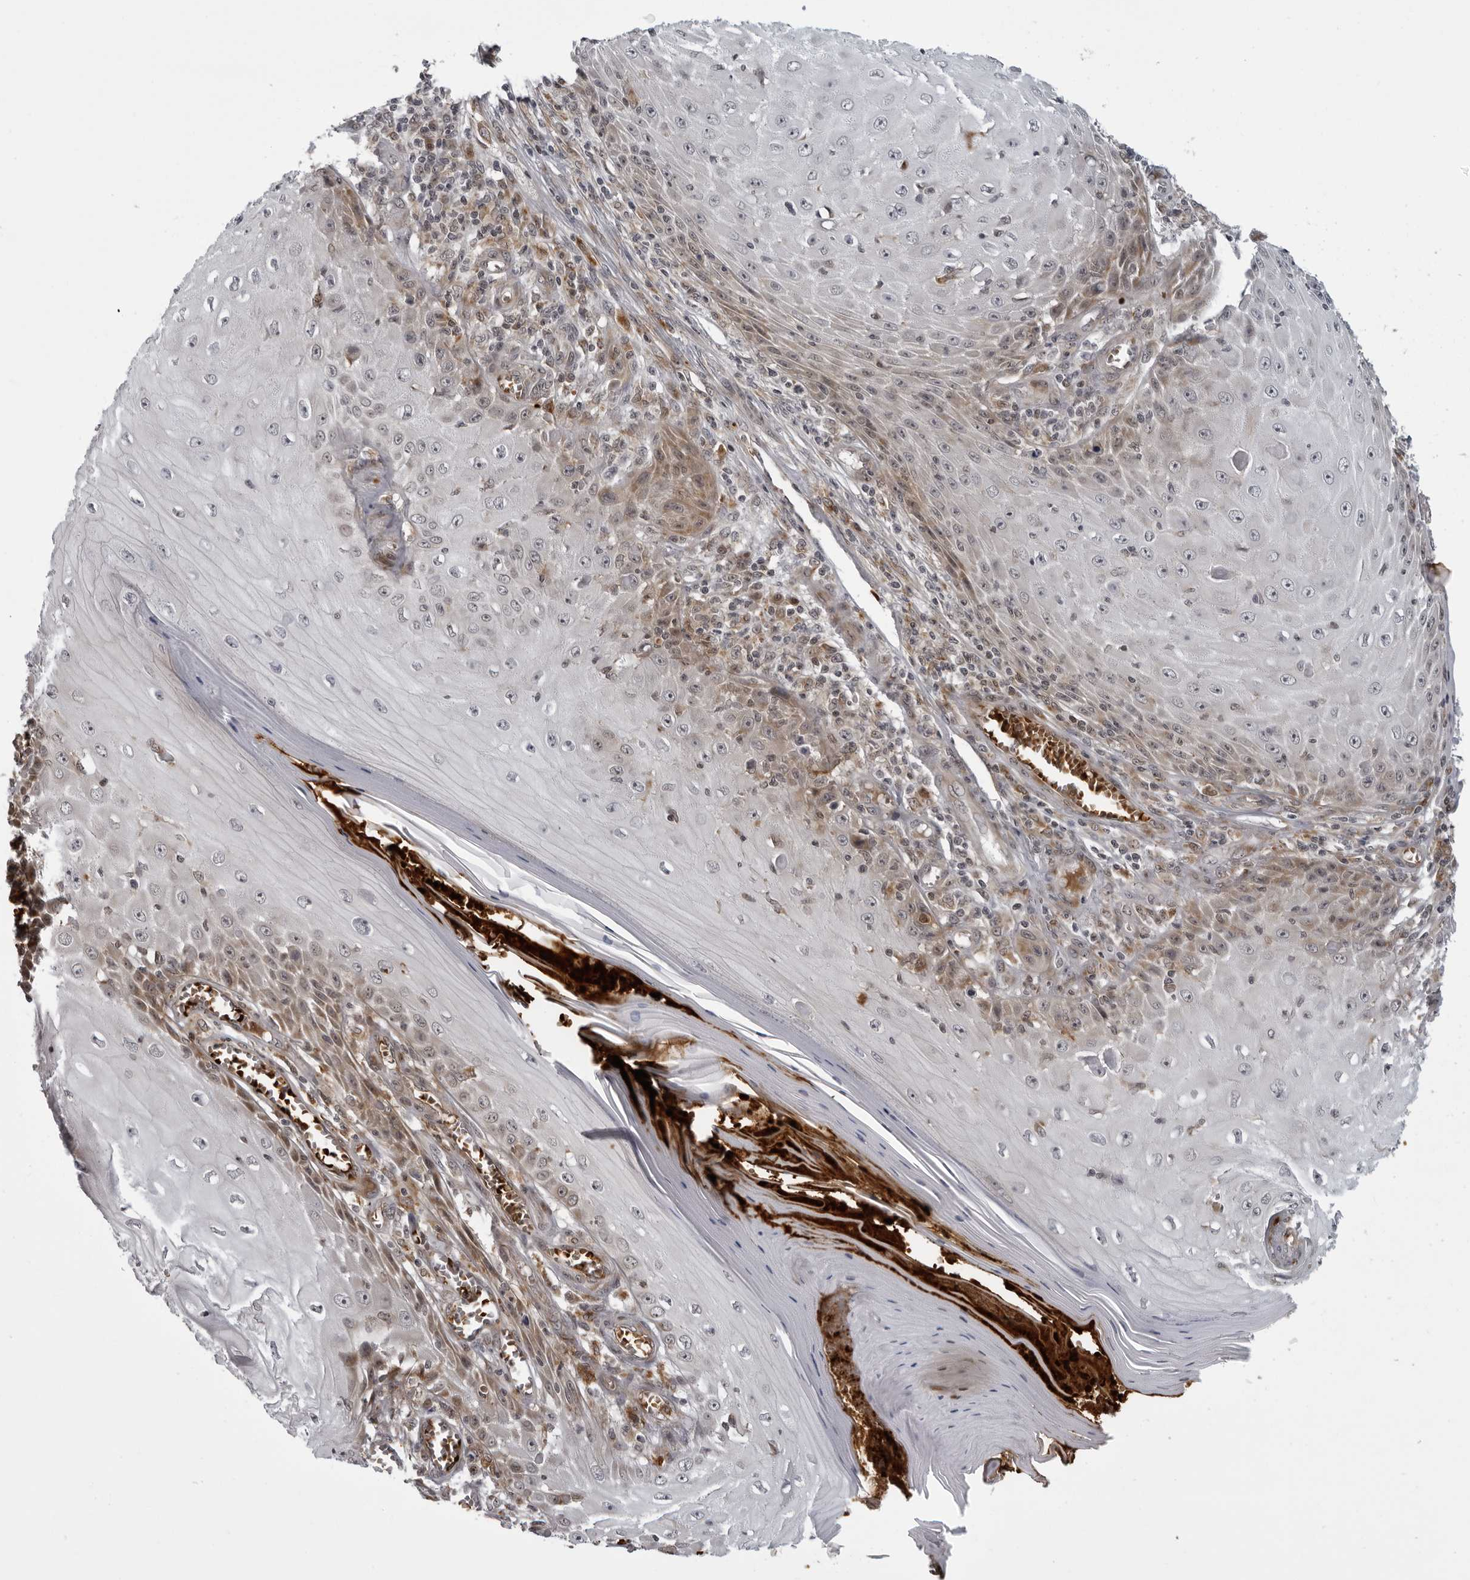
{"staining": {"intensity": "moderate", "quantity": "<25%", "location": "cytoplasmic/membranous"}, "tissue": "skin cancer", "cell_type": "Tumor cells", "image_type": "cancer", "snomed": [{"axis": "morphology", "description": "Squamous cell carcinoma, NOS"}, {"axis": "topography", "description": "Skin"}], "caption": "An IHC micrograph of tumor tissue is shown. Protein staining in brown labels moderate cytoplasmic/membranous positivity in skin cancer within tumor cells.", "gene": "THOP1", "patient": {"sex": "female", "age": 73}}